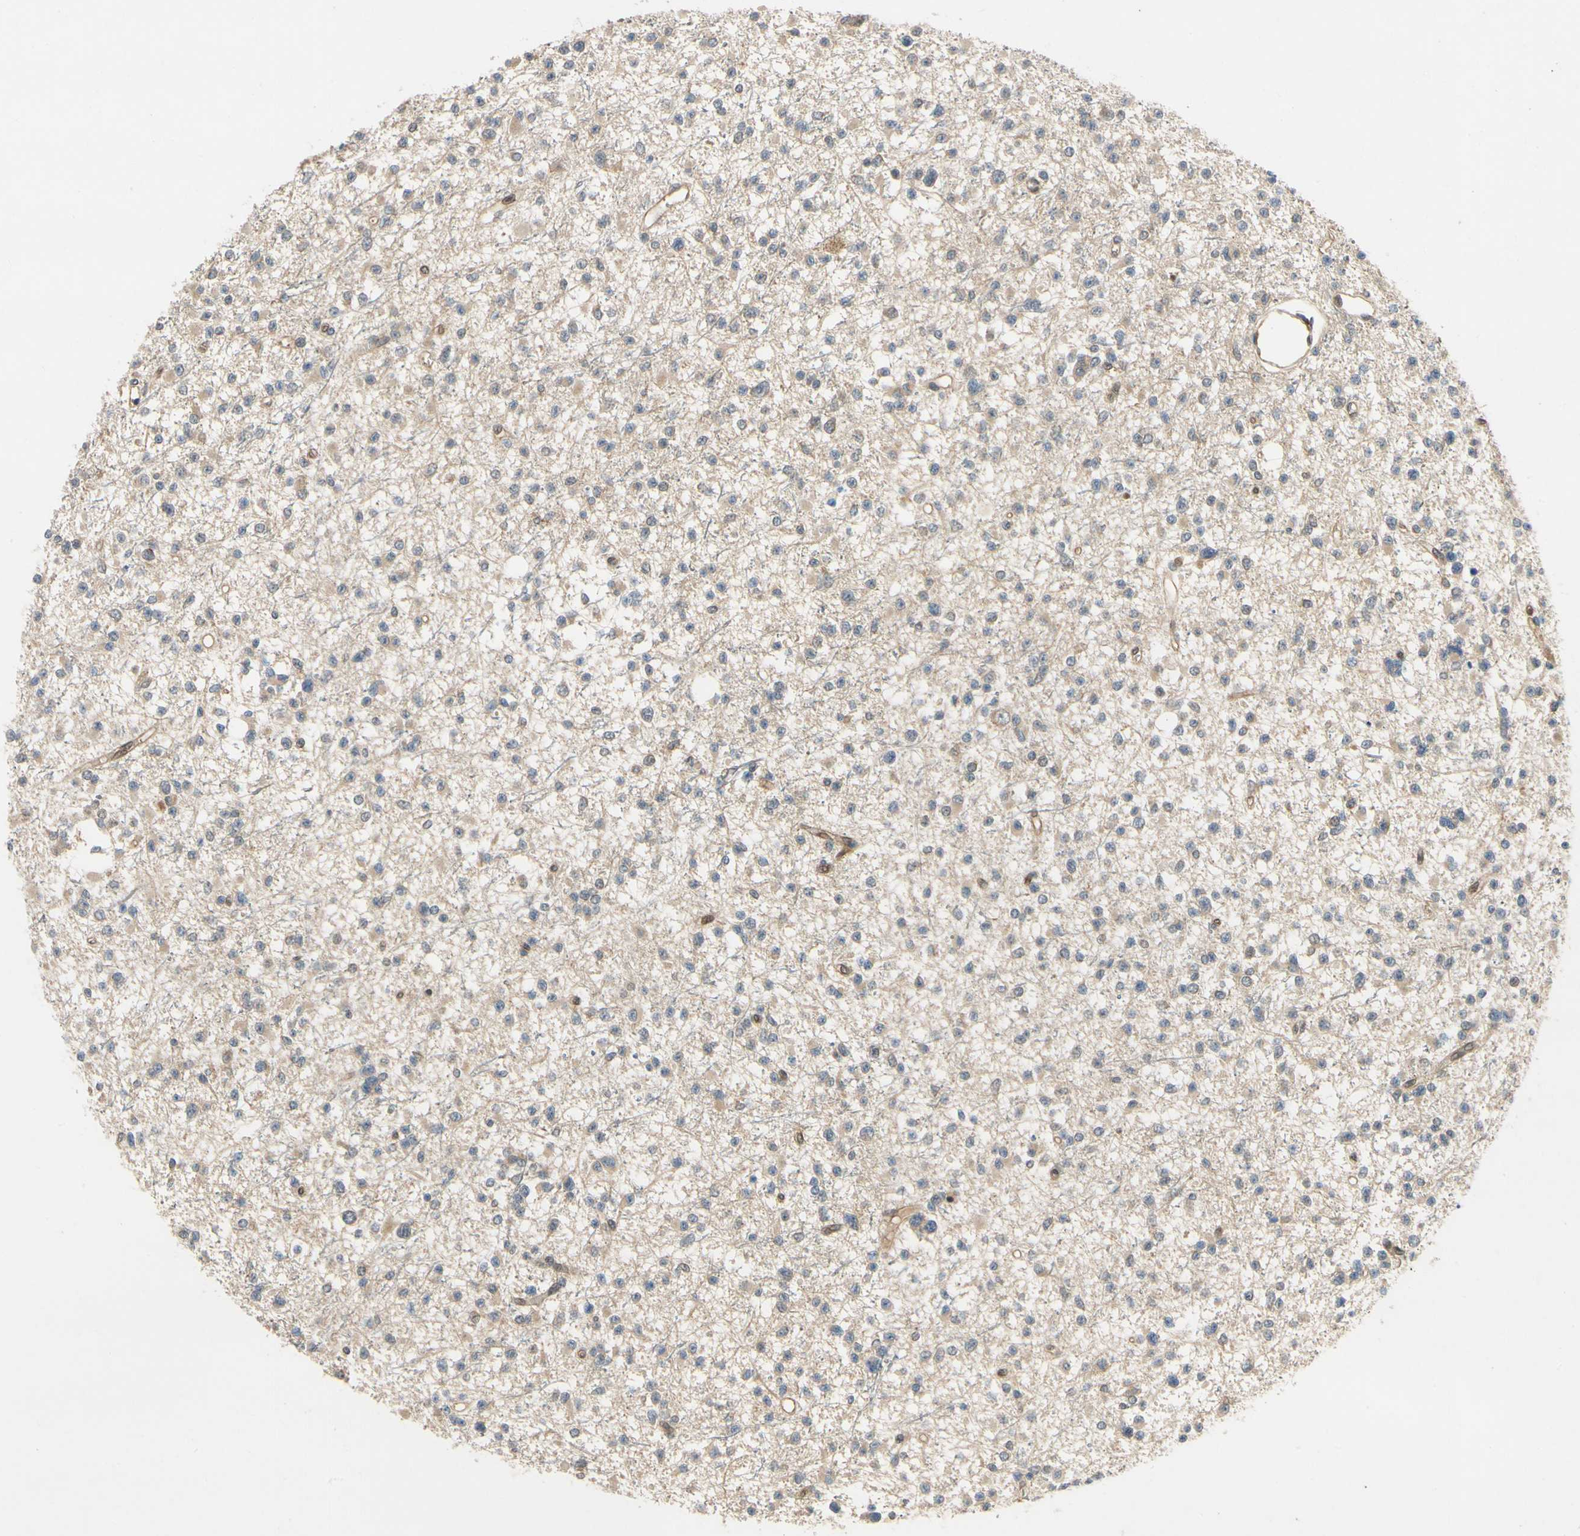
{"staining": {"intensity": "moderate", "quantity": ">75%", "location": "cytoplasmic/membranous"}, "tissue": "glioma", "cell_type": "Tumor cells", "image_type": "cancer", "snomed": [{"axis": "morphology", "description": "Glioma, malignant, Low grade"}, {"axis": "topography", "description": "Brain"}], "caption": "Protein expression analysis of human low-grade glioma (malignant) reveals moderate cytoplasmic/membranous staining in about >75% of tumor cells.", "gene": "TDRP", "patient": {"sex": "female", "age": 22}}